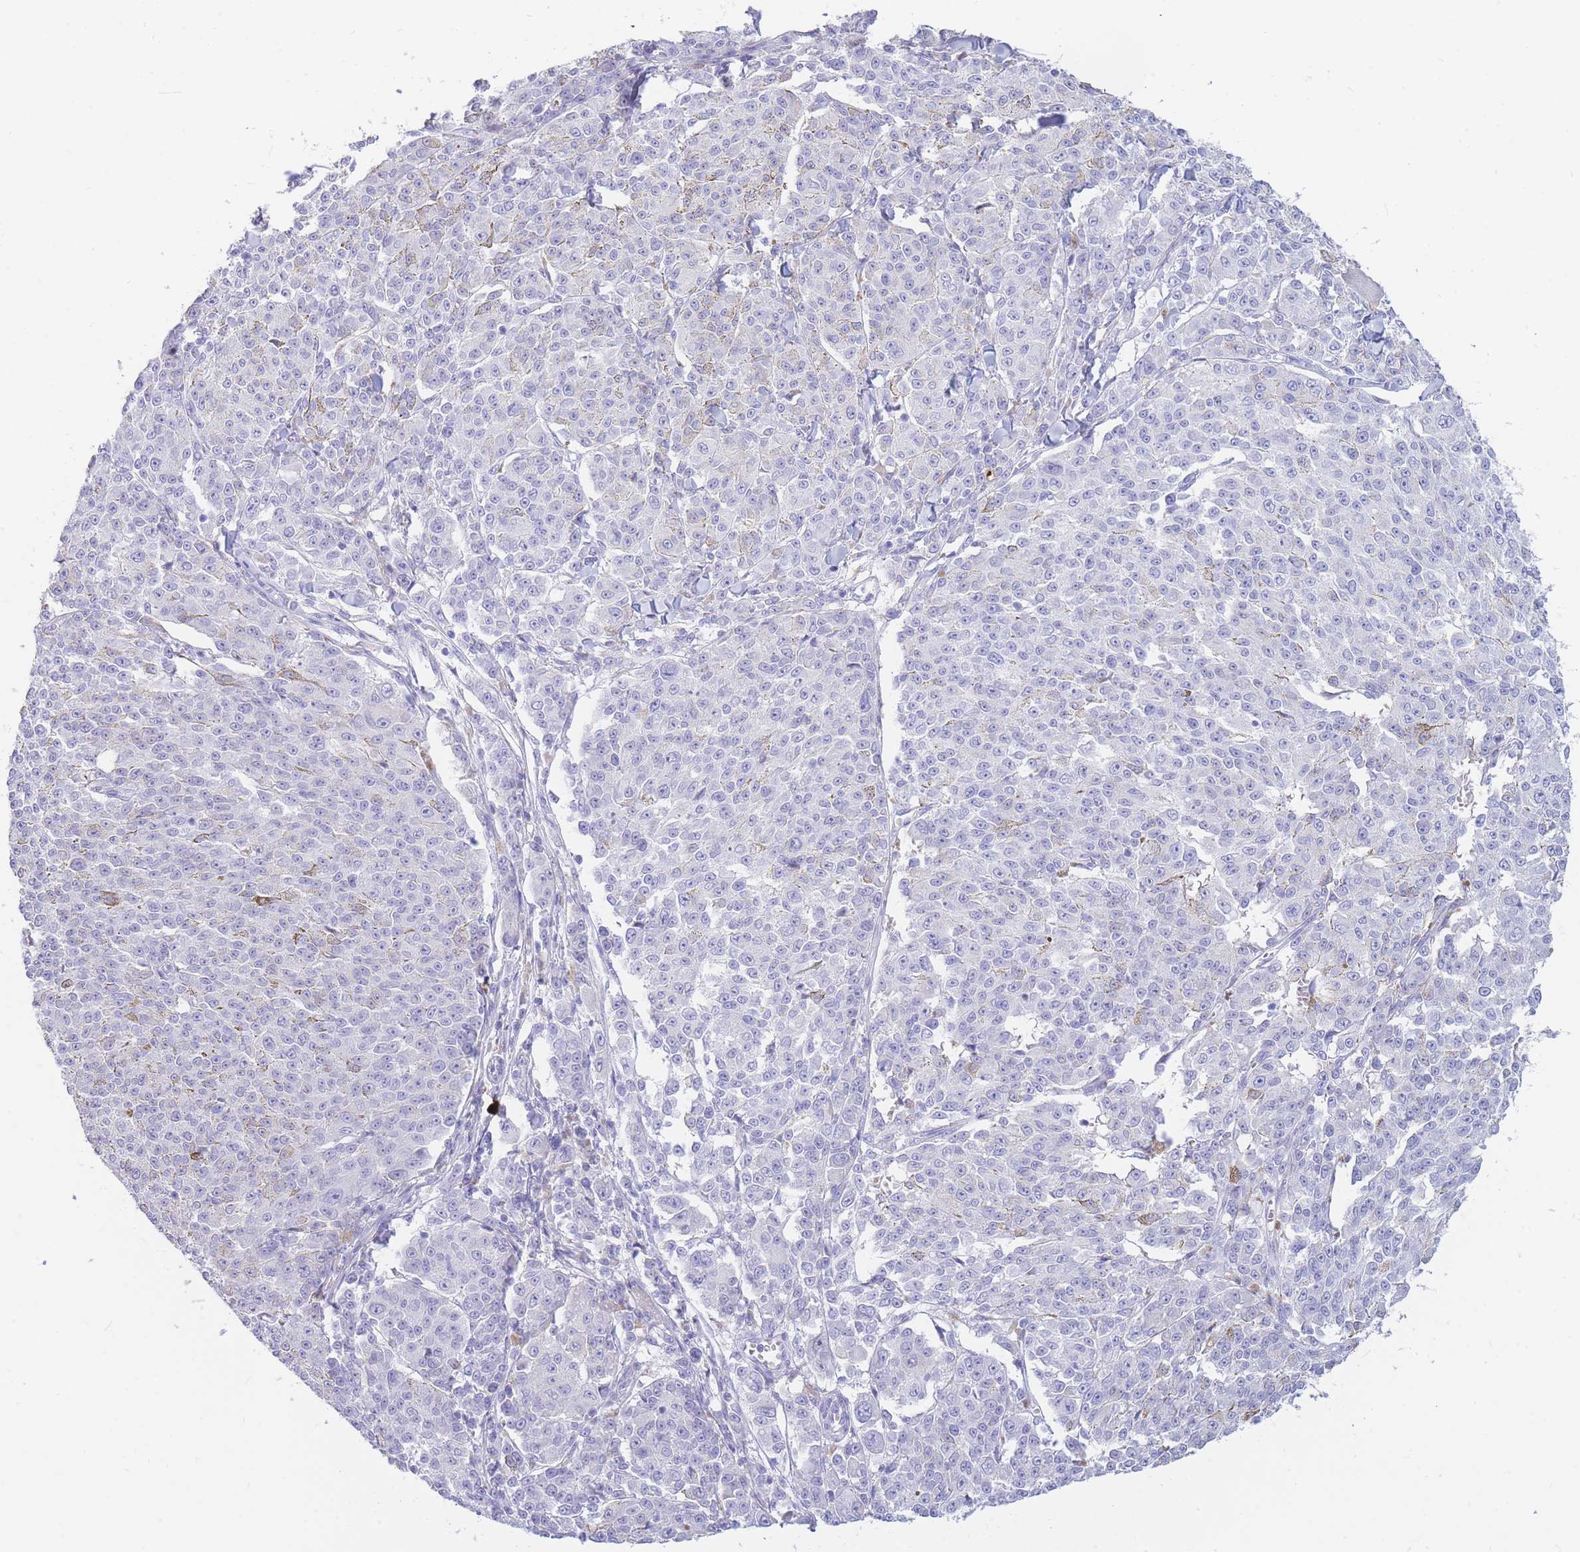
{"staining": {"intensity": "negative", "quantity": "none", "location": "none"}, "tissue": "melanoma", "cell_type": "Tumor cells", "image_type": "cancer", "snomed": [{"axis": "morphology", "description": "Malignant melanoma, NOS"}, {"axis": "topography", "description": "Skin"}], "caption": "Tumor cells show no significant expression in melanoma.", "gene": "TPSD1", "patient": {"sex": "female", "age": 52}}